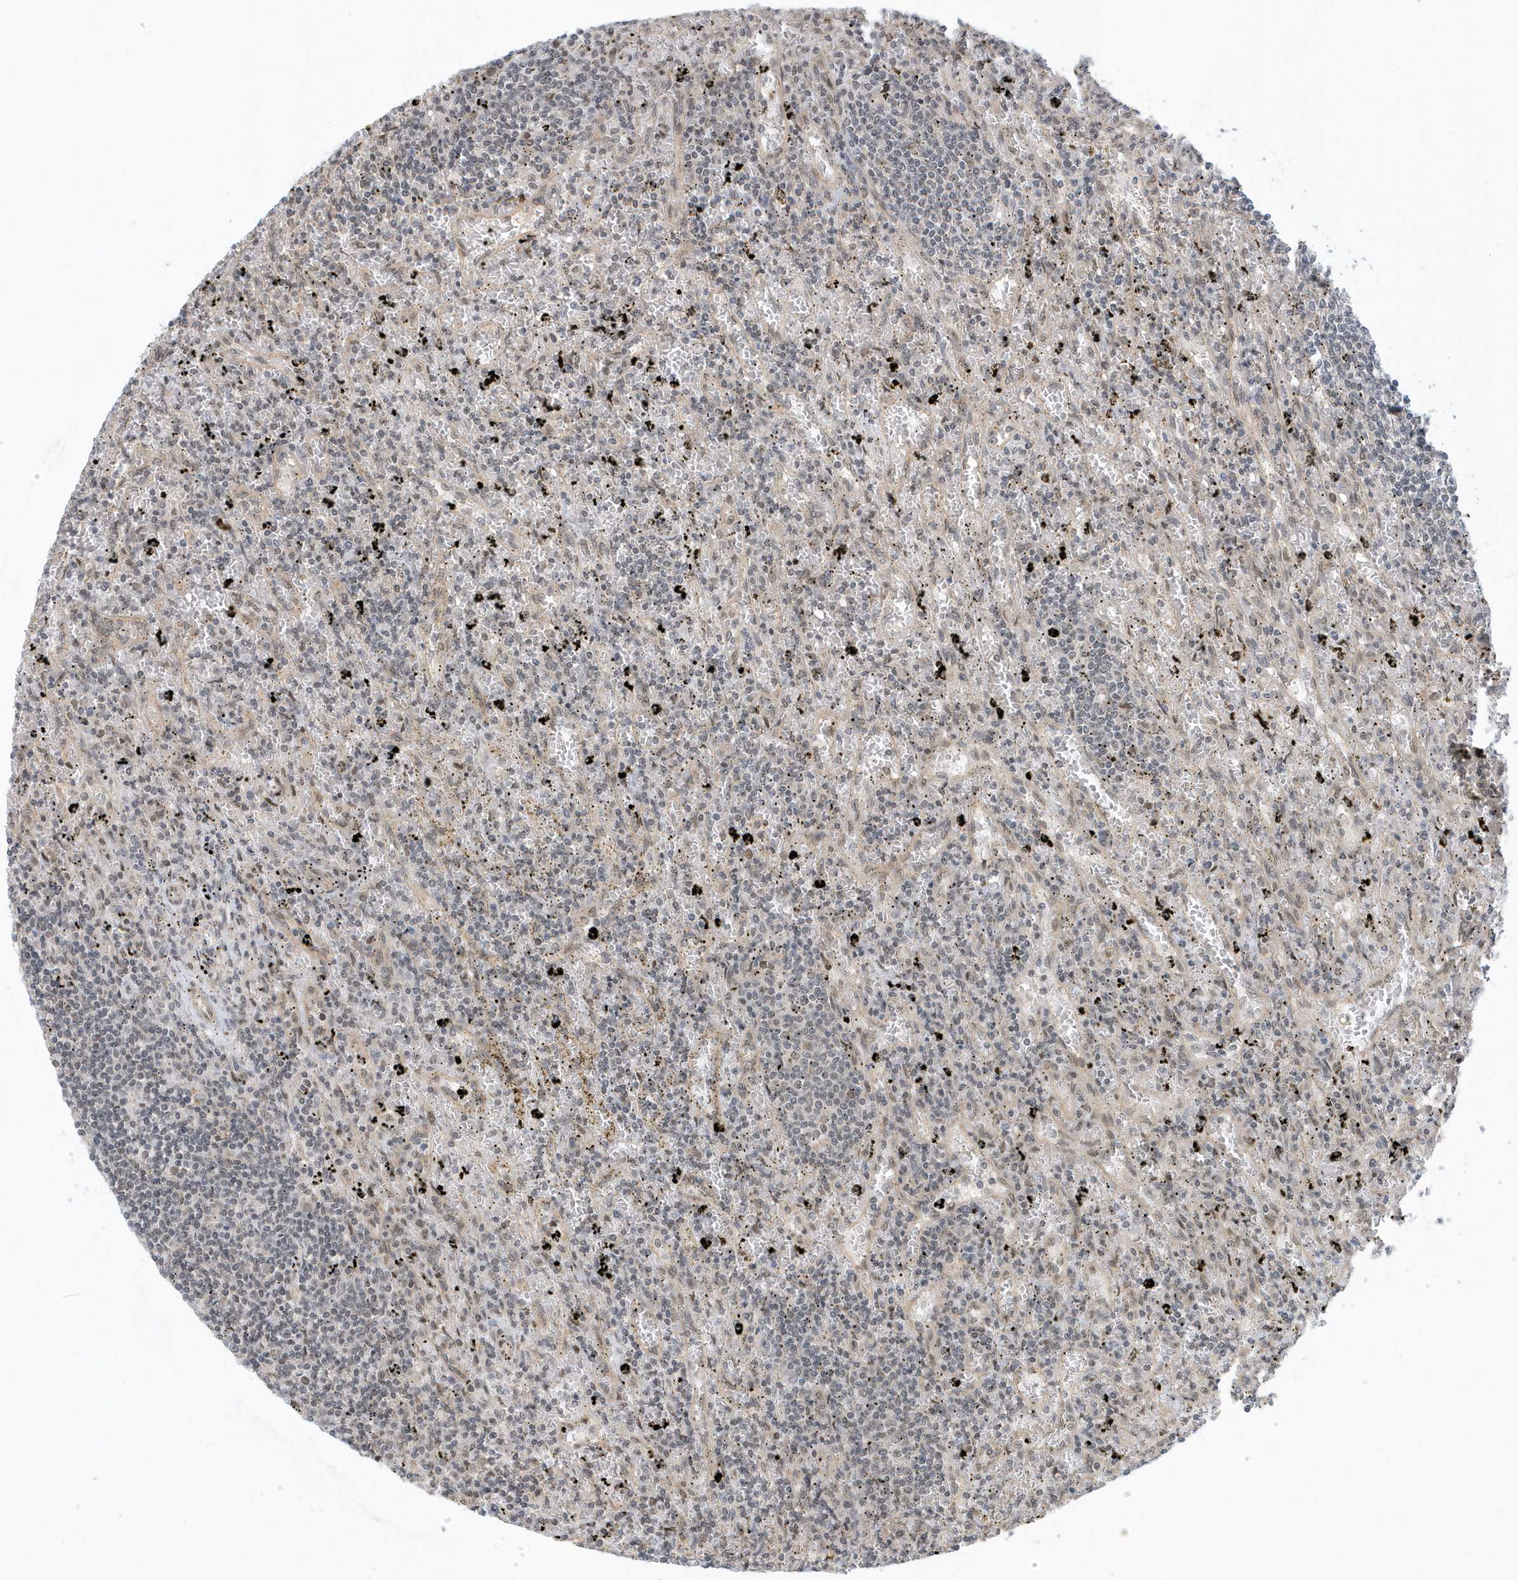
{"staining": {"intensity": "negative", "quantity": "none", "location": "none"}, "tissue": "lymphoma", "cell_type": "Tumor cells", "image_type": "cancer", "snomed": [{"axis": "morphology", "description": "Malignant lymphoma, non-Hodgkin's type, Low grade"}, {"axis": "topography", "description": "Spleen"}], "caption": "Lymphoma was stained to show a protein in brown. There is no significant expression in tumor cells. The staining was performed using DAB (3,3'-diaminobenzidine) to visualize the protein expression in brown, while the nuclei were stained in blue with hematoxylin (Magnification: 20x).", "gene": "USP53", "patient": {"sex": "male", "age": 76}}